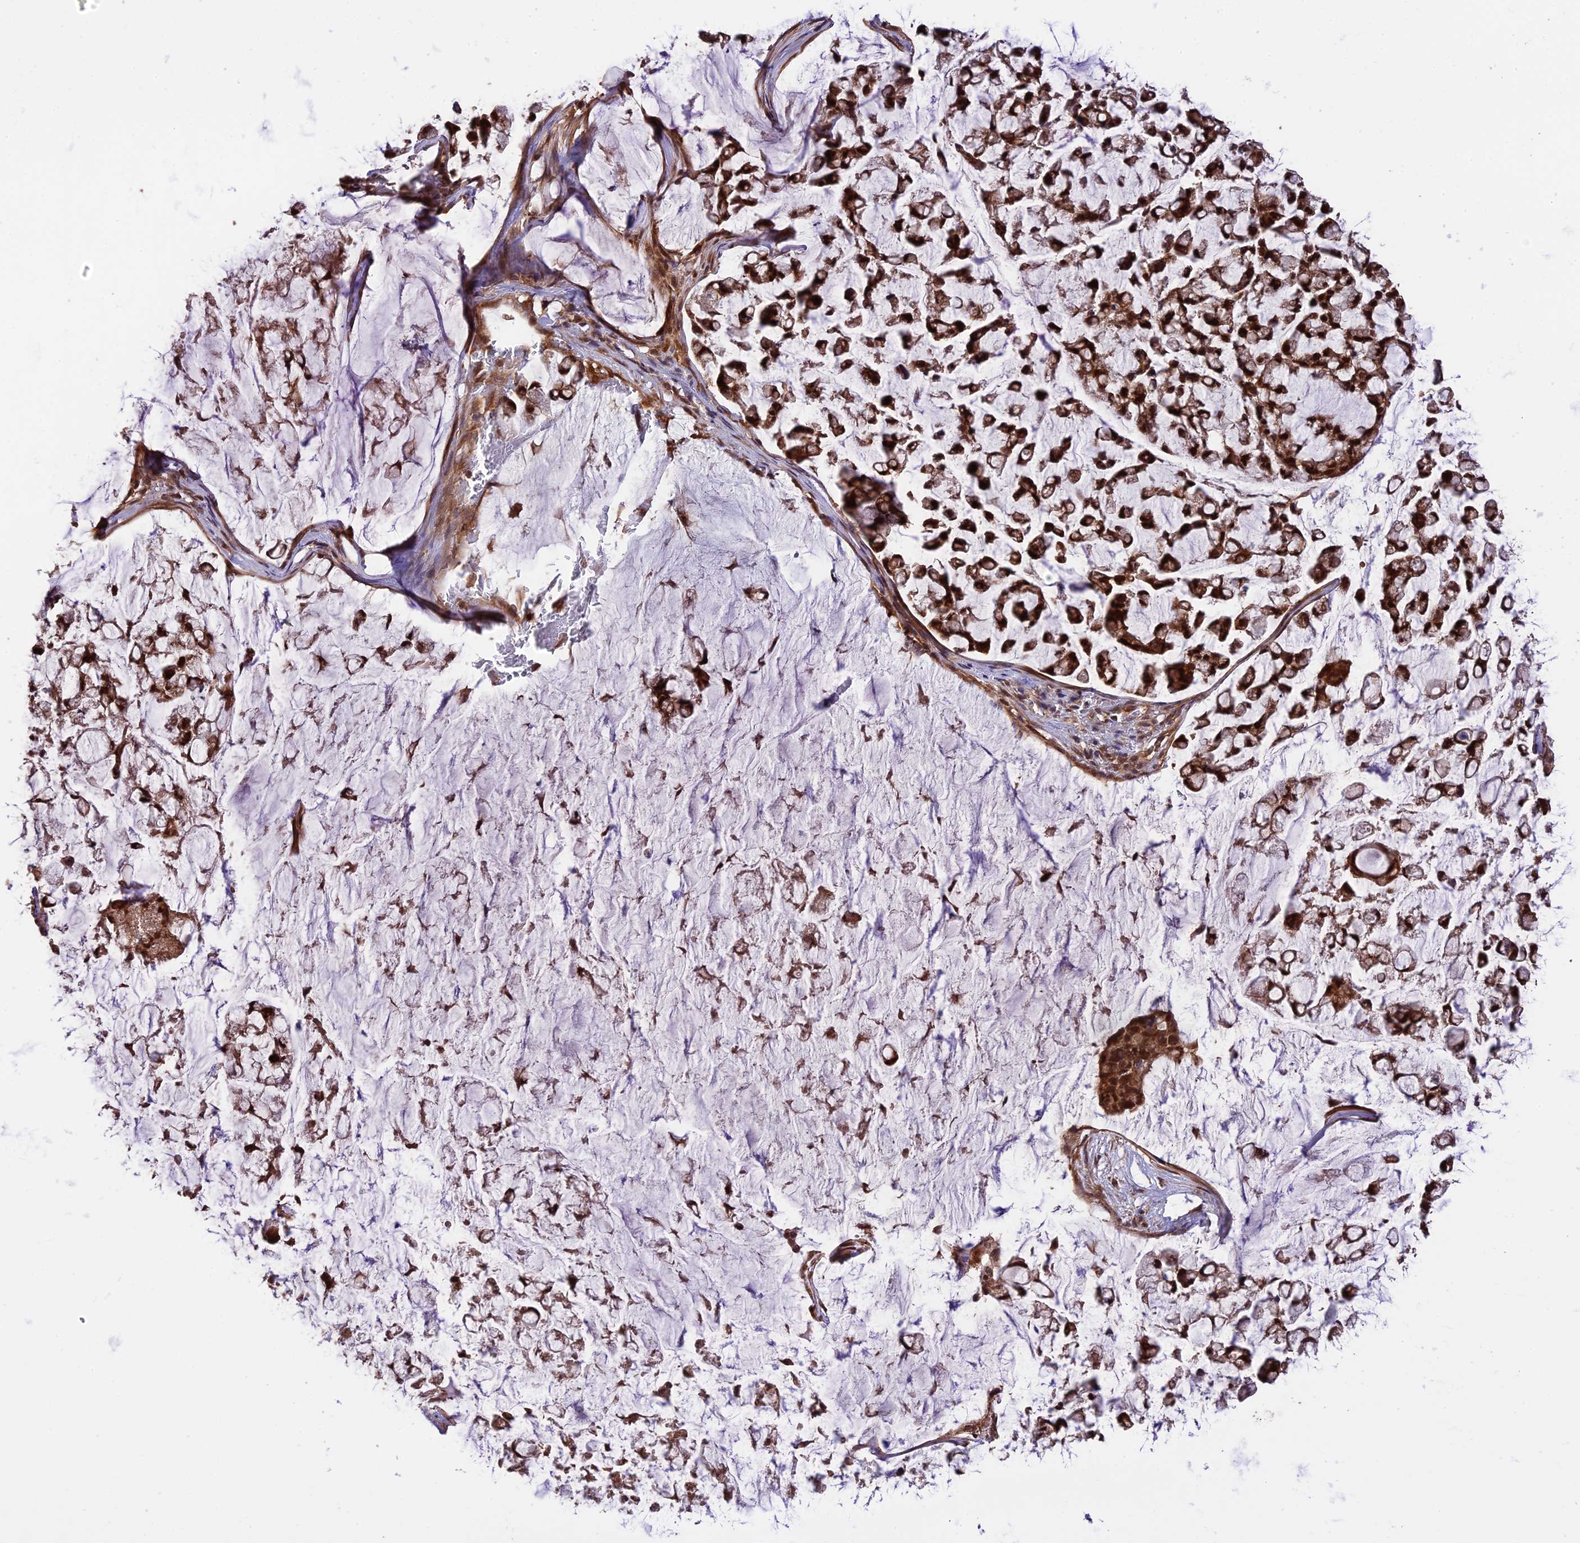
{"staining": {"intensity": "strong", "quantity": ">75%", "location": "cytoplasmic/membranous,nuclear"}, "tissue": "stomach cancer", "cell_type": "Tumor cells", "image_type": "cancer", "snomed": [{"axis": "morphology", "description": "Adenocarcinoma, NOS"}, {"axis": "topography", "description": "Stomach, lower"}], "caption": "Human adenocarcinoma (stomach) stained with a protein marker shows strong staining in tumor cells.", "gene": "TRMT1", "patient": {"sex": "male", "age": 67}}